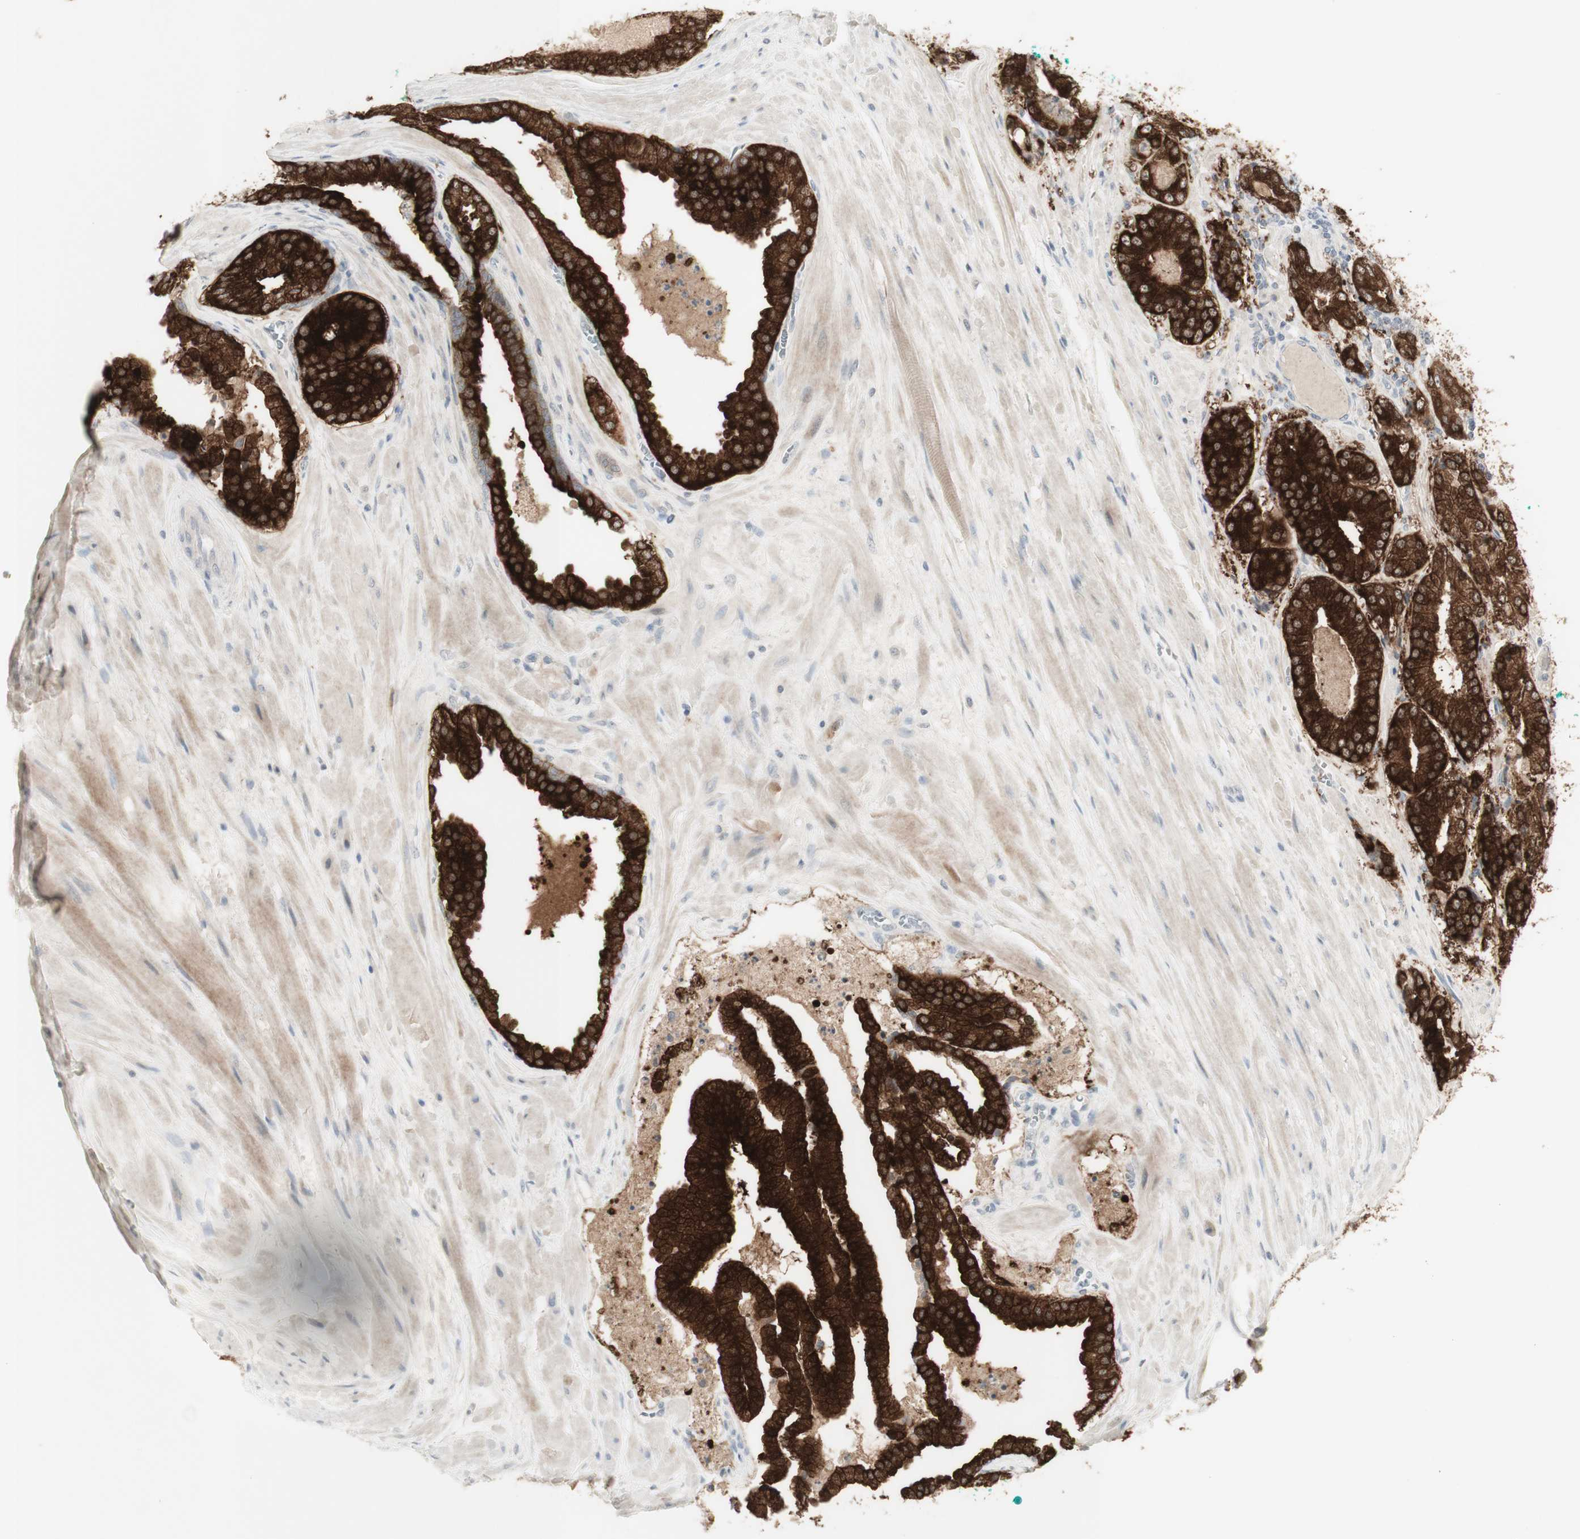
{"staining": {"intensity": "strong", "quantity": ">75%", "location": "cytoplasmic/membranous"}, "tissue": "prostate cancer", "cell_type": "Tumor cells", "image_type": "cancer", "snomed": [{"axis": "morphology", "description": "Adenocarcinoma, High grade"}, {"axis": "topography", "description": "Prostate"}], "caption": "Protein expression by IHC exhibits strong cytoplasmic/membranous staining in approximately >75% of tumor cells in high-grade adenocarcinoma (prostate).", "gene": "C1orf116", "patient": {"sex": "male", "age": 59}}